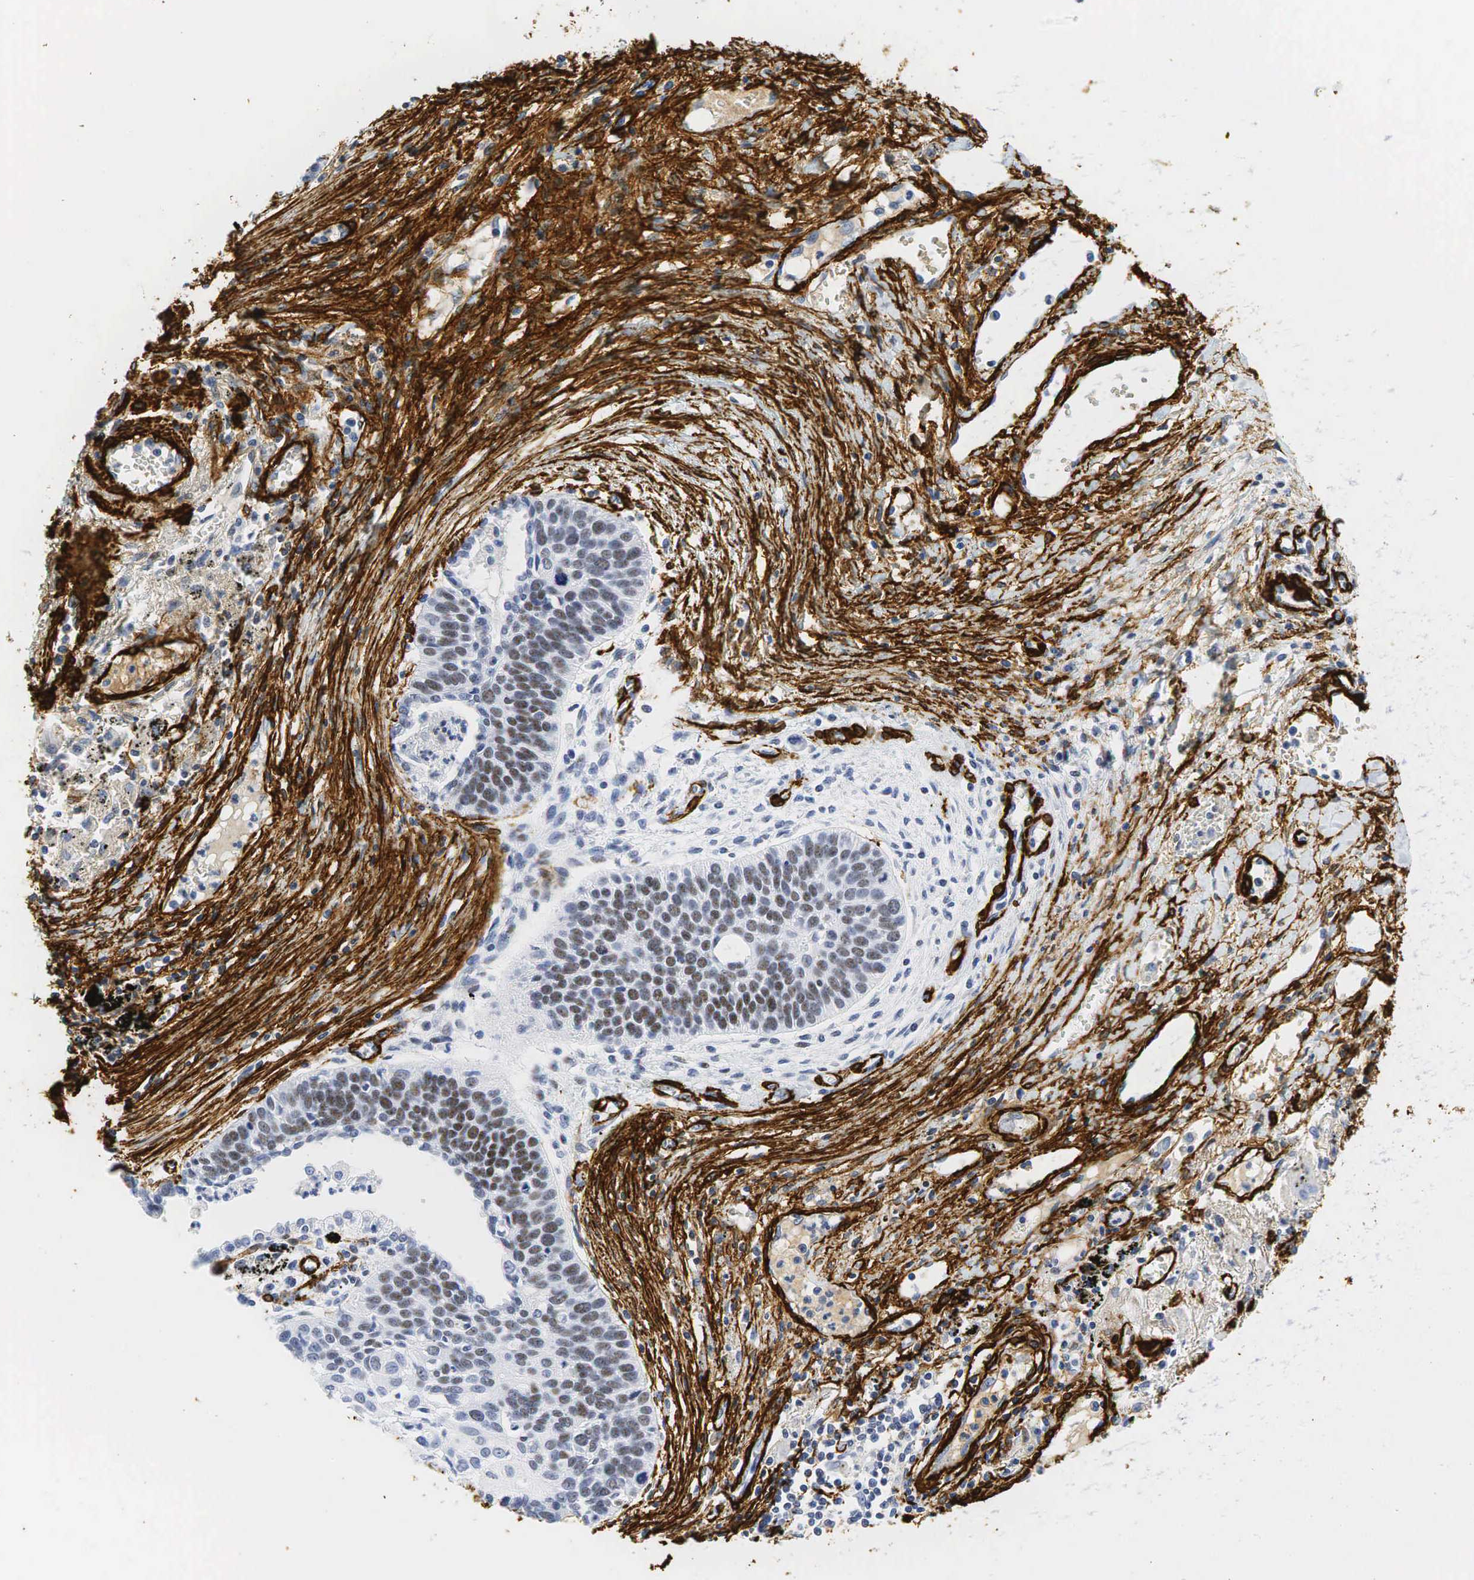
{"staining": {"intensity": "moderate", "quantity": "25%-75%", "location": "nuclear"}, "tissue": "lung cancer", "cell_type": "Tumor cells", "image_type": "cancer", "snomed": [{"axis": "morphology", "description": "Squamous cell carcinoma, NOS"}, {"axis": "topography", "description": "Lung"}], "caption": "Immunohistochemistry (IHC) staining of lung cancer, which shows medium levels of moderate nuclear positivity in about 25%-75% of tumor cells indicating moderate nuclear protein staining. The staining was performed using DAB (brown) for protein detection and nuclei were counterstained in hematoxylin (blue).", "gene": "ACTA2", "patient": {"sex": "male", "age": 71}}